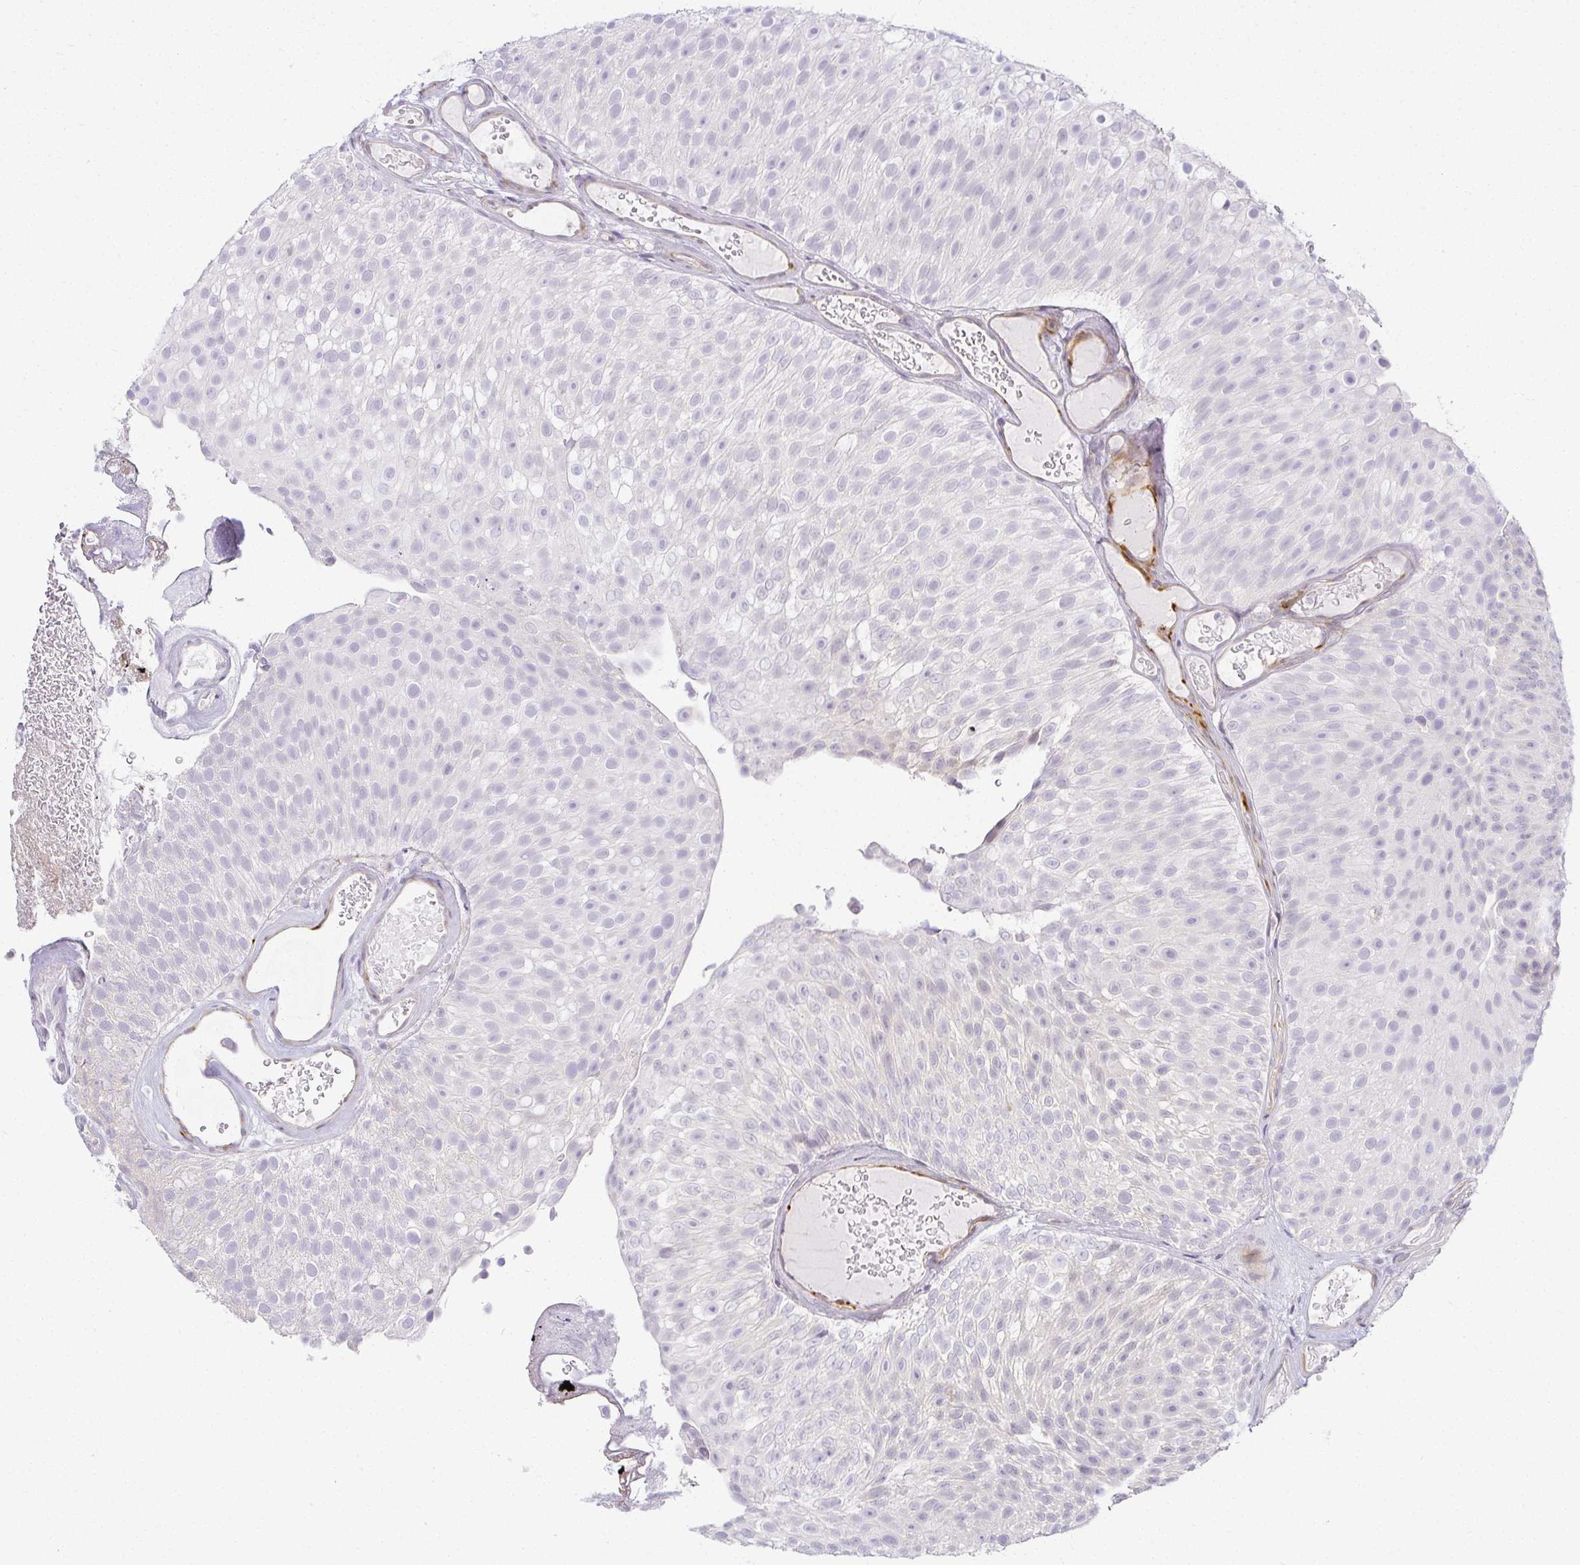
{"staining": {"intensity": "negative", "quantity": "none", "location": "none"}, "tissue": "urothelial cancer", "cell_type": "Tumor cells", "image_type": "cancer", "snomed": [{"axis": "morphology", "description": "Urothelial carcinoma, Low grade"}, {"axis": "topography", "description": "Urinary bladder"}], "caption": "IHC photomicrograph of human urothelial carcinoma (low-grade) stained for a protein (brown), which exhibits no expression in tumor cells.", "gene": "ACAN", "patient": {"sex": "male", "age": 78}}